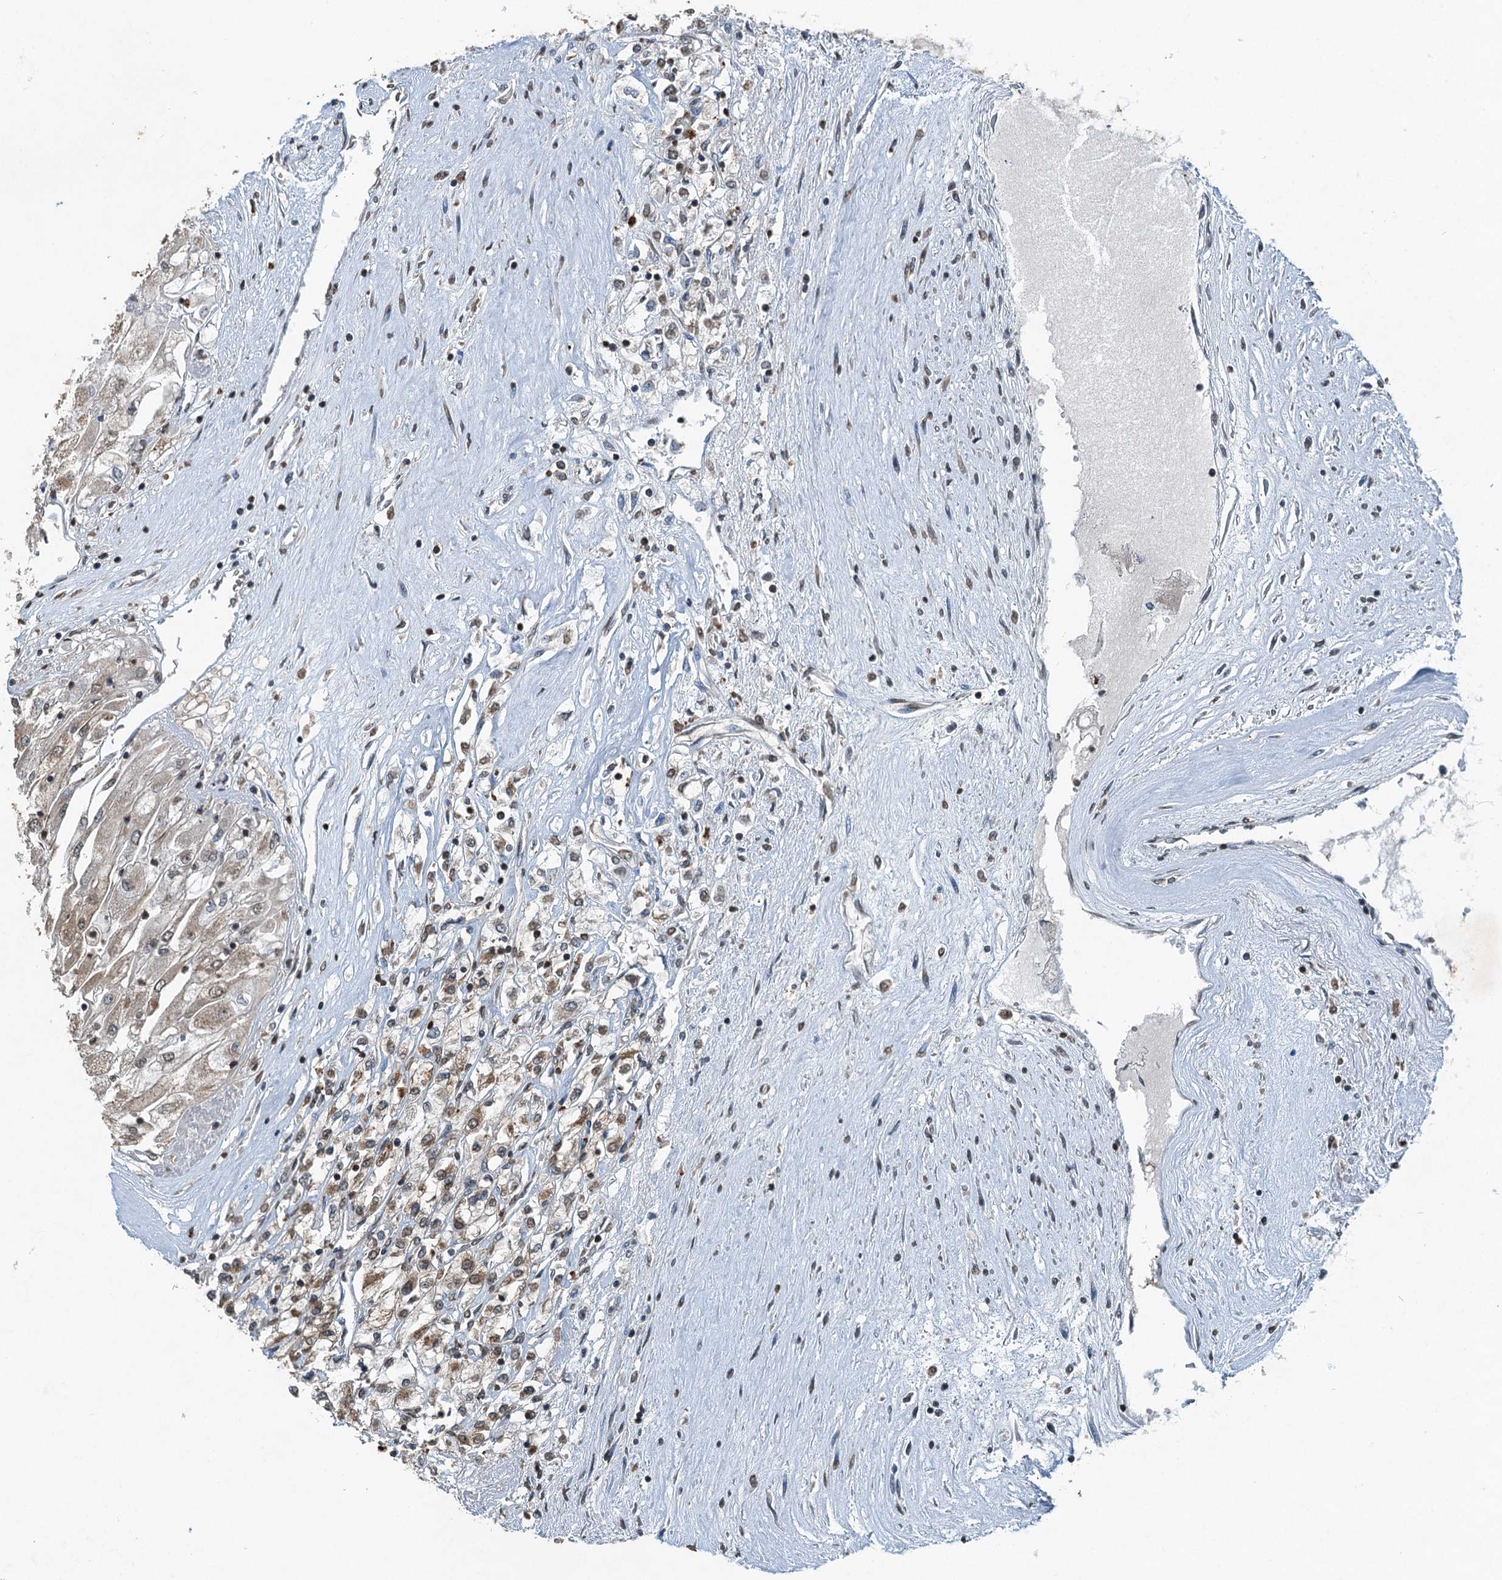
{"staining": {"intensity": "weak", "quantity": "<25%", "location": "cytoplasmic/membranous"}, "tissue": "renal cancer", "cell_type": "Tumor cells", "image_type": "cancer", "snomed": [{"axis": "morphology", "description": "Adenocarcinoma, NOS"}, {"axis": "topography", "description": "Kidney"}], "caption": "Tumor cells show no significant expression in adenocarcinoma (renal).", "gene": "TCTN1", "patient": {"sex": "male", "age": 80}}